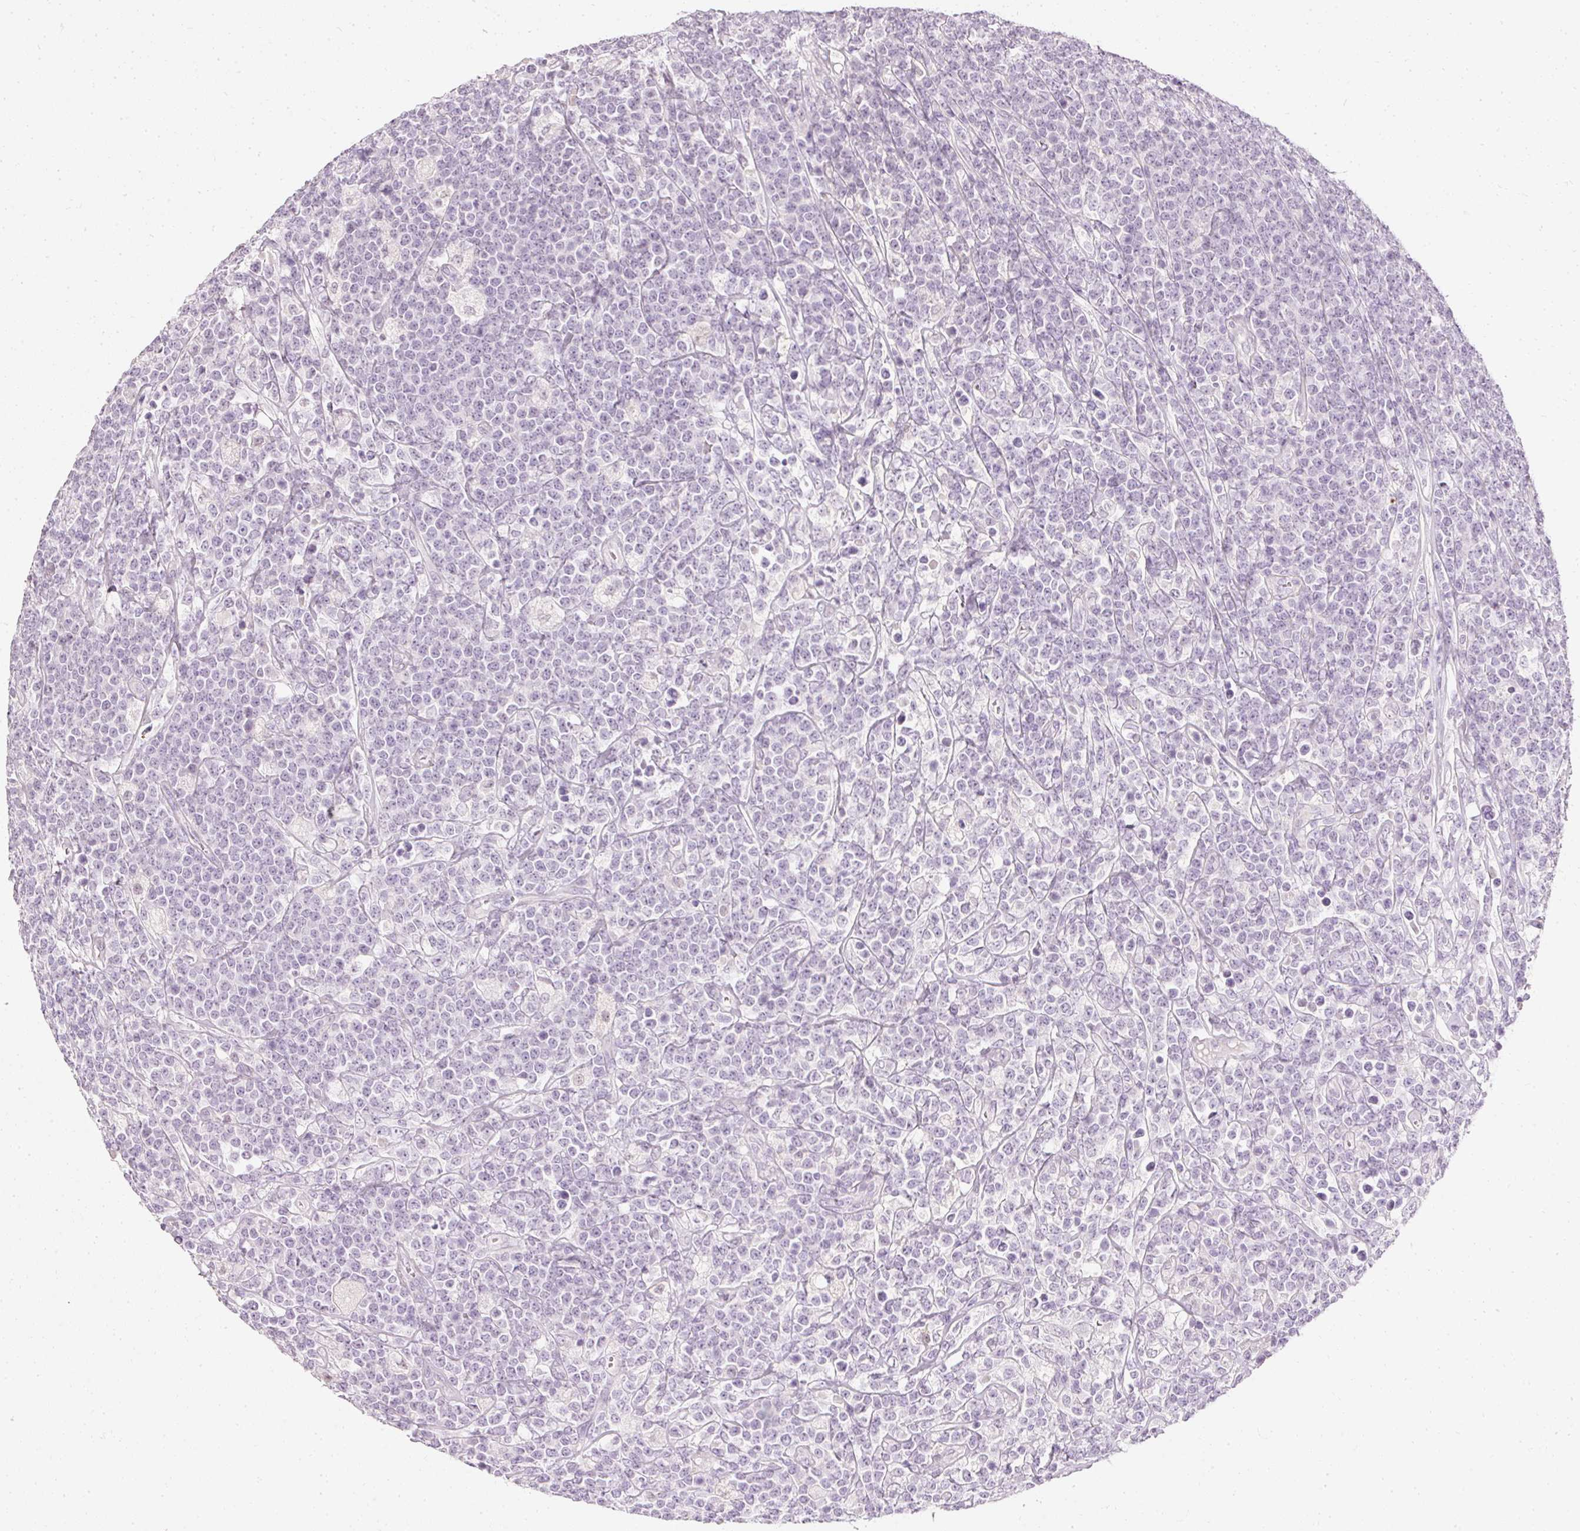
{"staining": {"intensity": "negative", "quantity": "none", "location": "none"}, "tissue": "lymphoma", "cell_type": "Tumor cells", "image_type": "cancer", "snomed": [{"axis": "morphology", "description": "Malignant lymphoma, non-Hodgkin's type, High grade"}, {"axis": "topography", "description": "Small intestine"}], "caption": "Immunohistochemical staining of human malignant lymphoma, non-Hodgkin's type (high-grade) demonstrates no significant positivity in tumor cells. (Immunohistochemistry, brightfield microscopy, high magnification).", "gene": "ELAVL3", "patient": {"sex": "male", "age": 8}}